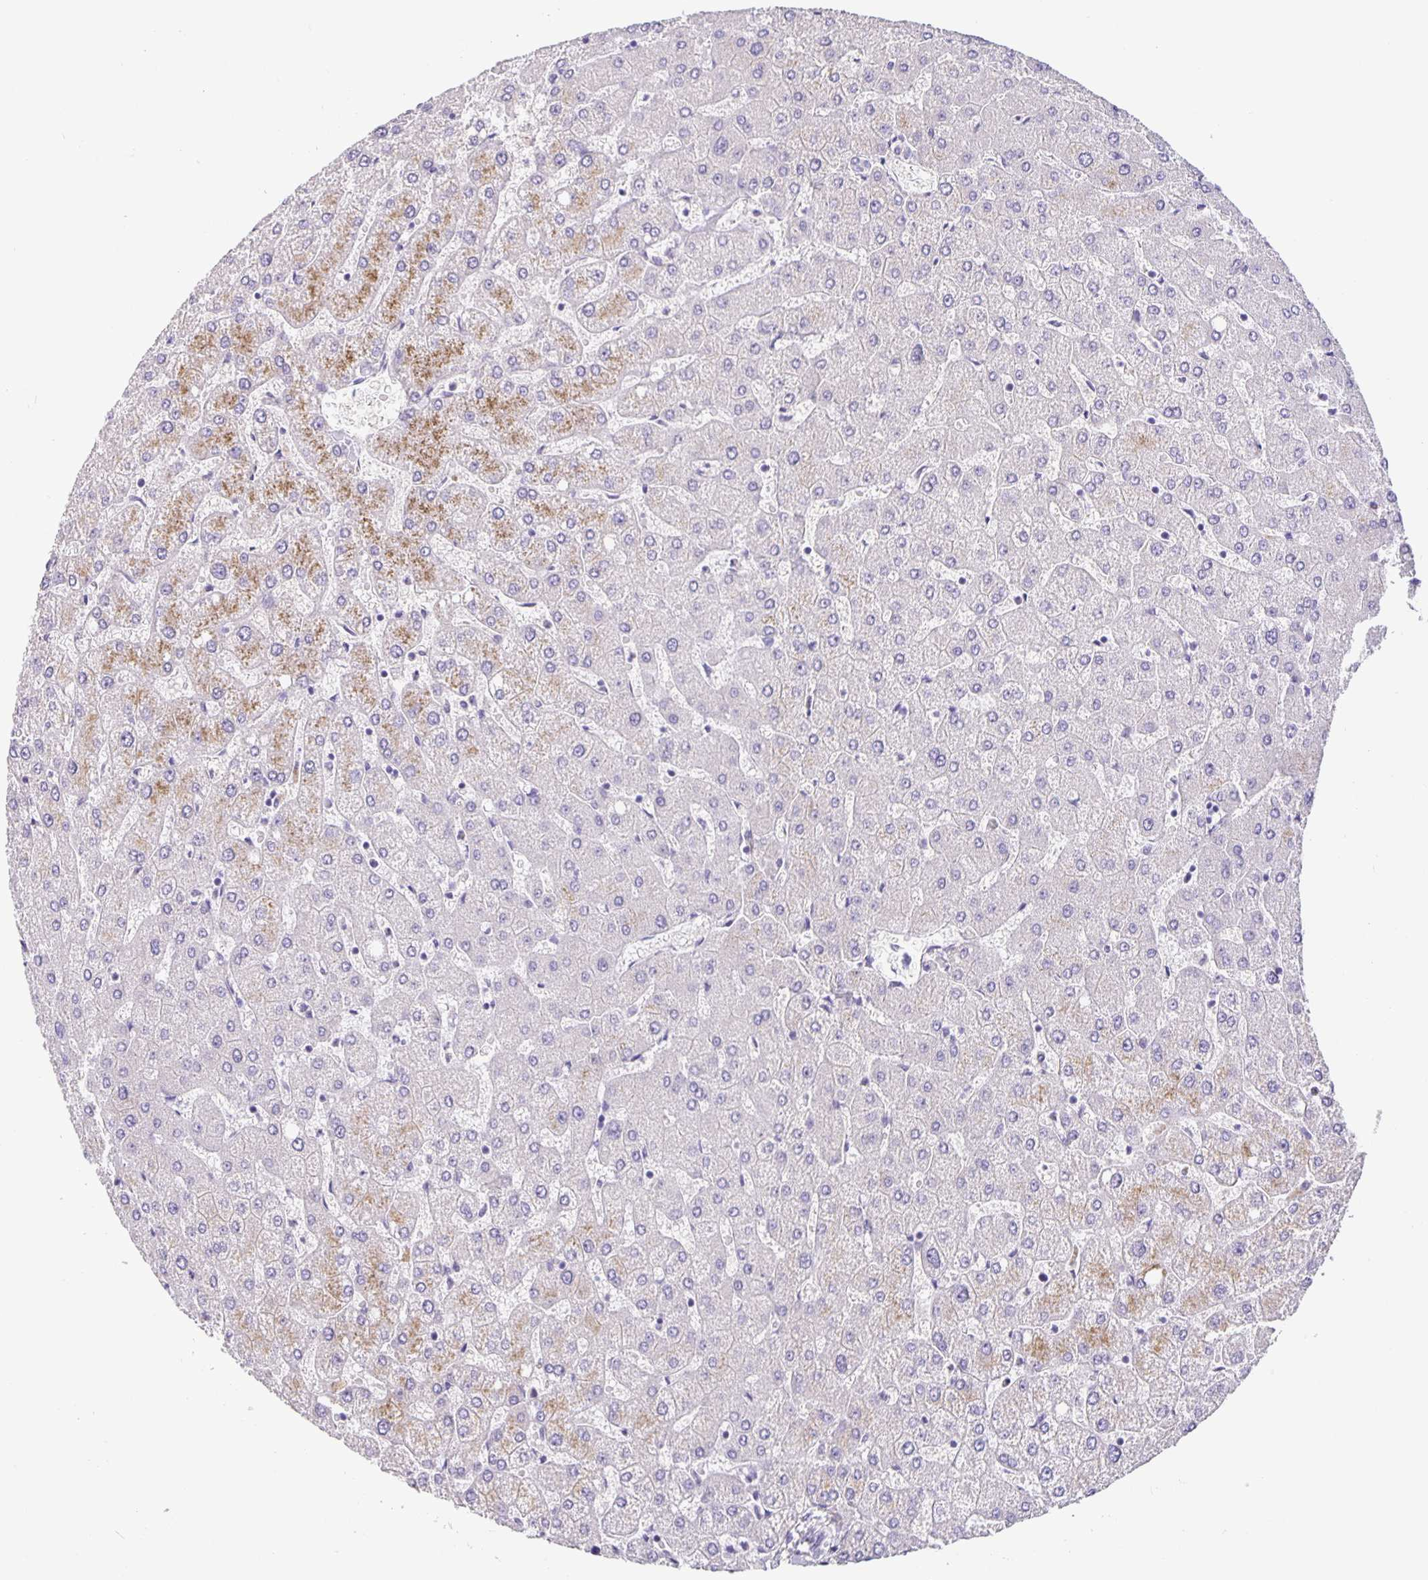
{"staining": {"intensity": "negative", "quantity": "none", "location": "none"}, "tissue": "liver", "cell_type": "Cholangiocytes", "image_type": "normal", "snomed": [{"axis": "morphology", "description": "Normal tissue, NOS"}, {"axis": "topography", "description": "Liver"}], "caption": "Immunohistochemistry photomicrograph of normal liver: human liver stained with DAB shows no significant protein staining in cholangiocytes. (Brightfield microscopy of DAB (3,3'-diaminobenzidine) immunohistochemistry at high magnification).", "gene": "FOSL2", "patient": {"sex": "female", "age": 54}}